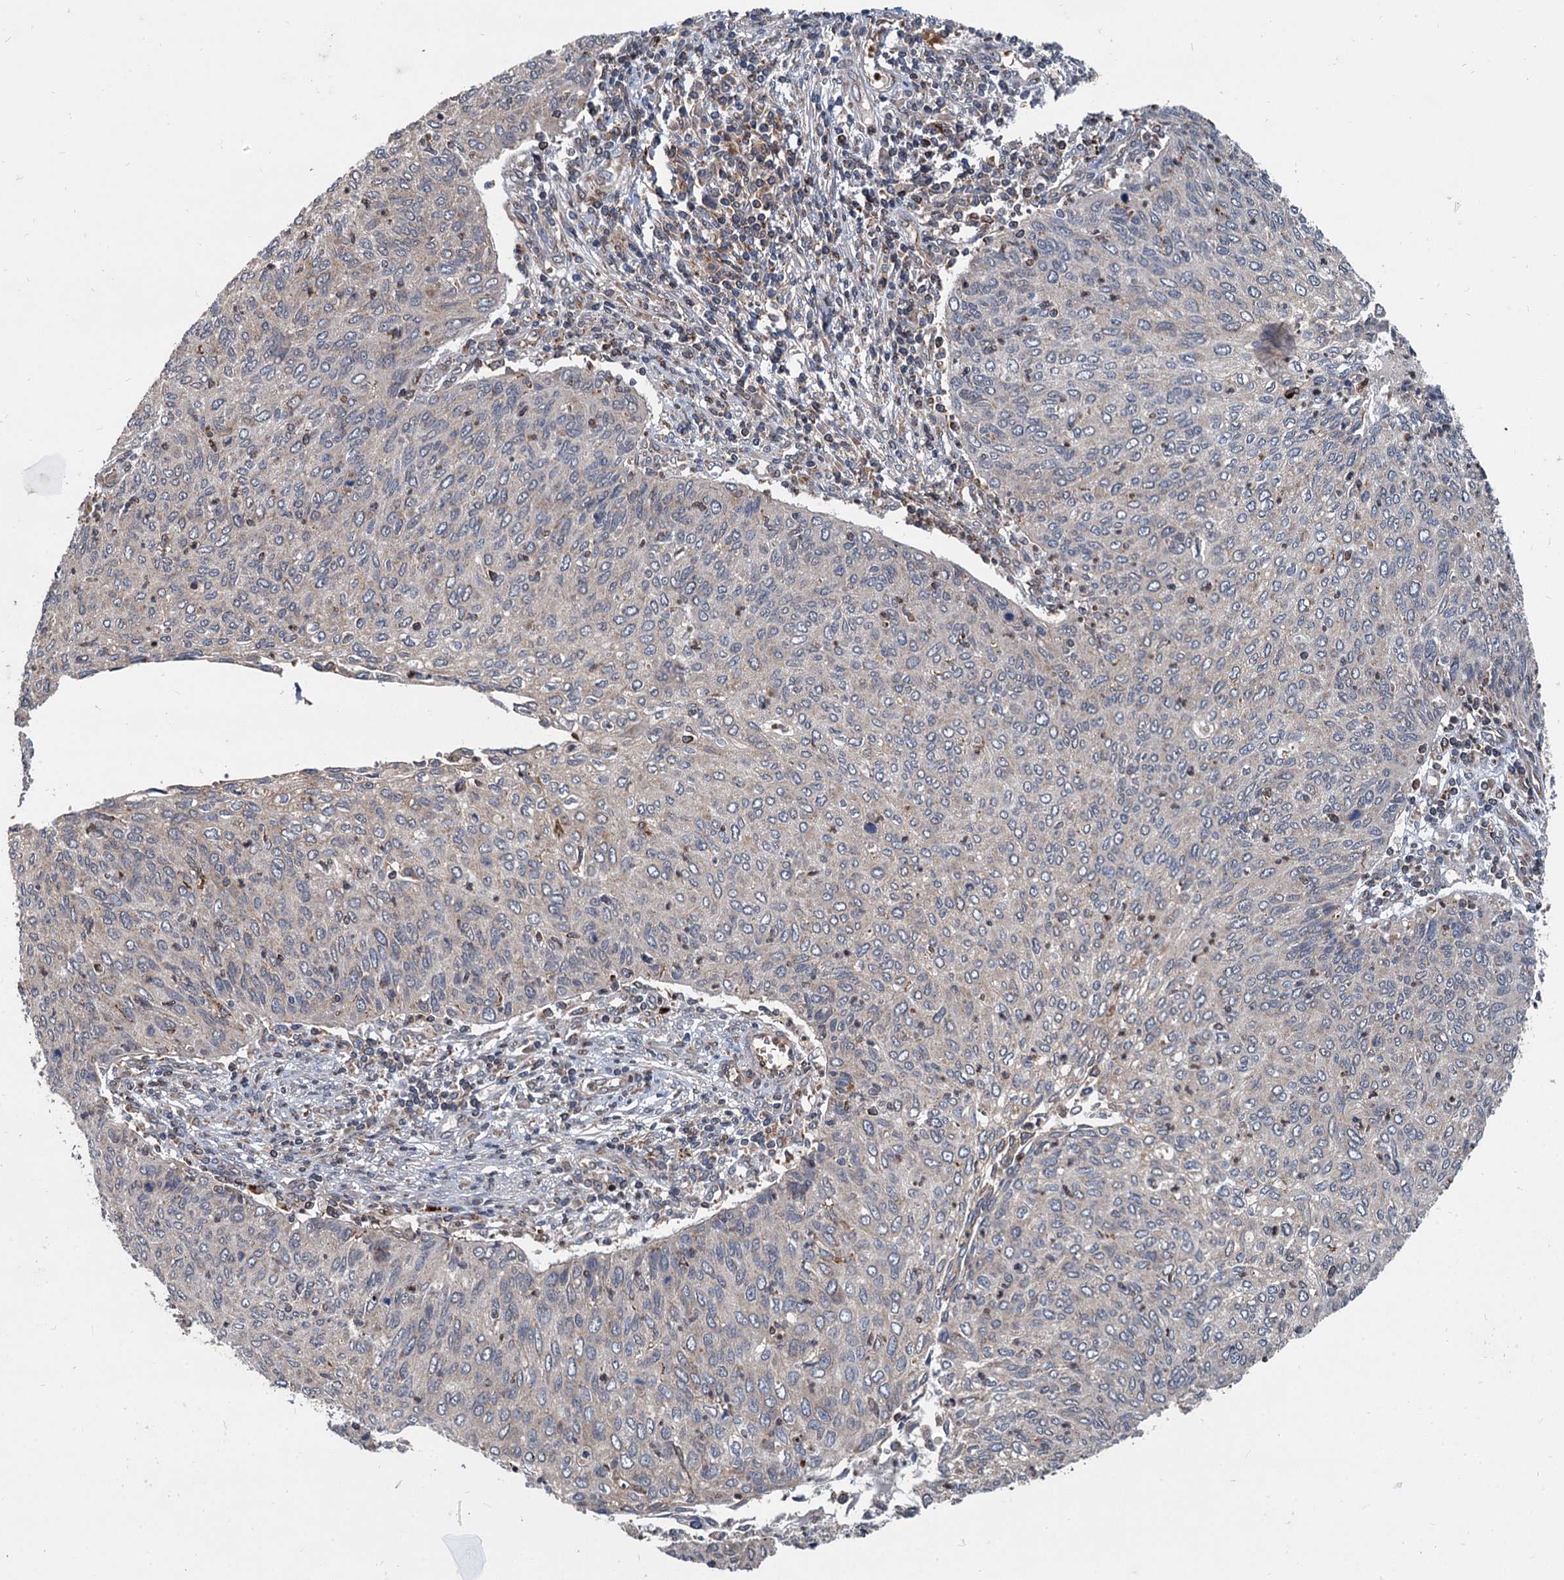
{"staining": {"intensity": "weak", "quantity": "<25%", "location": "cytoplasmic/membranous"}, "tissue": "cervical cancer", "cell_type": "Tumor cells", "image_type": "cancer", "snomed": [{"axis": "morphology", "description": "Squamous cell carcinoma, NOS"}, {"axis": "topography", "description": "Cervix"}], "caption": "Micrograph shows no protein expression in tumor cells of cervical cancer (squamous cell carcinoma) tissue. (Stains: DAB immunohistochemistry with hematoxylin counter stain, Microscopy: brightfield microscopy at high magnification).", "gene": "STIM1", "patient": {"sex": "female", "age": 38}}